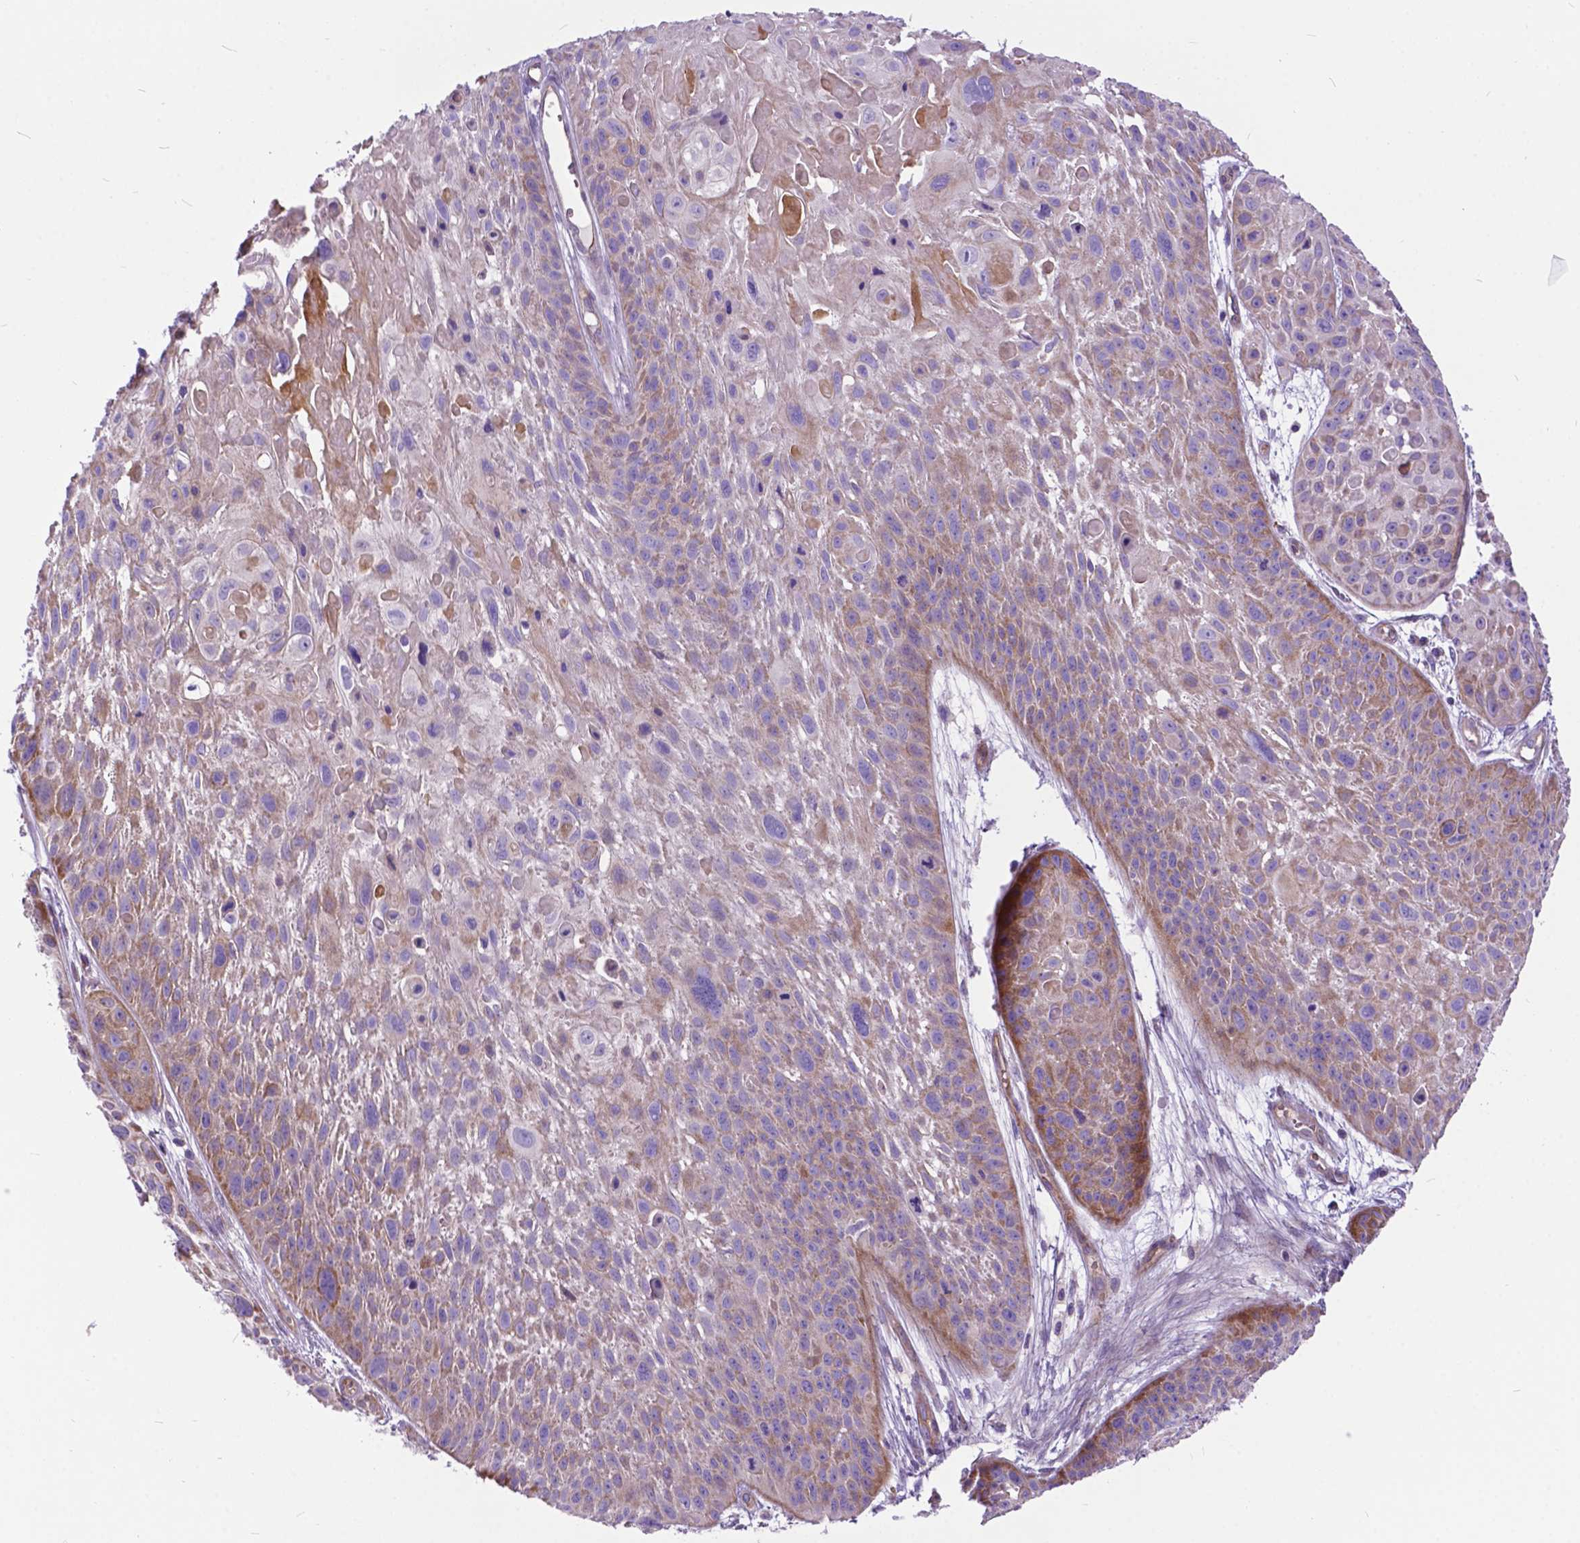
{"staining": {"intensity": "weak", "quantity": "25%-75%", "location": "cytoplasmic/membranous"}, "tissue": "skin cancer", "cell_type": "Tumor cells", "image_type": "cancer", "snomed": [{"axis": "morphology", "description": "Squamous cell carcinoma, NOS"}, {"axis": "topography", "description": "Skin"}, {"axis": "topography", "description": "Anal"}], "caption": "Immunohistochemistry (IHC) staining of skin squamous cell carcinoma, which displays low levels of weak cytoplasmic/membranous positivity in about 25%-75% of tumor cells indicating weak cytoplasmic/membranous protein staining. The staining was performed using DAB (3,3'-diaminobenzidine) (brown) for protein detection and nuclei were counterstained in hematoxylin (blue).", "gene": "FLT4", "patient": {"sex": "female", "age": 75}}